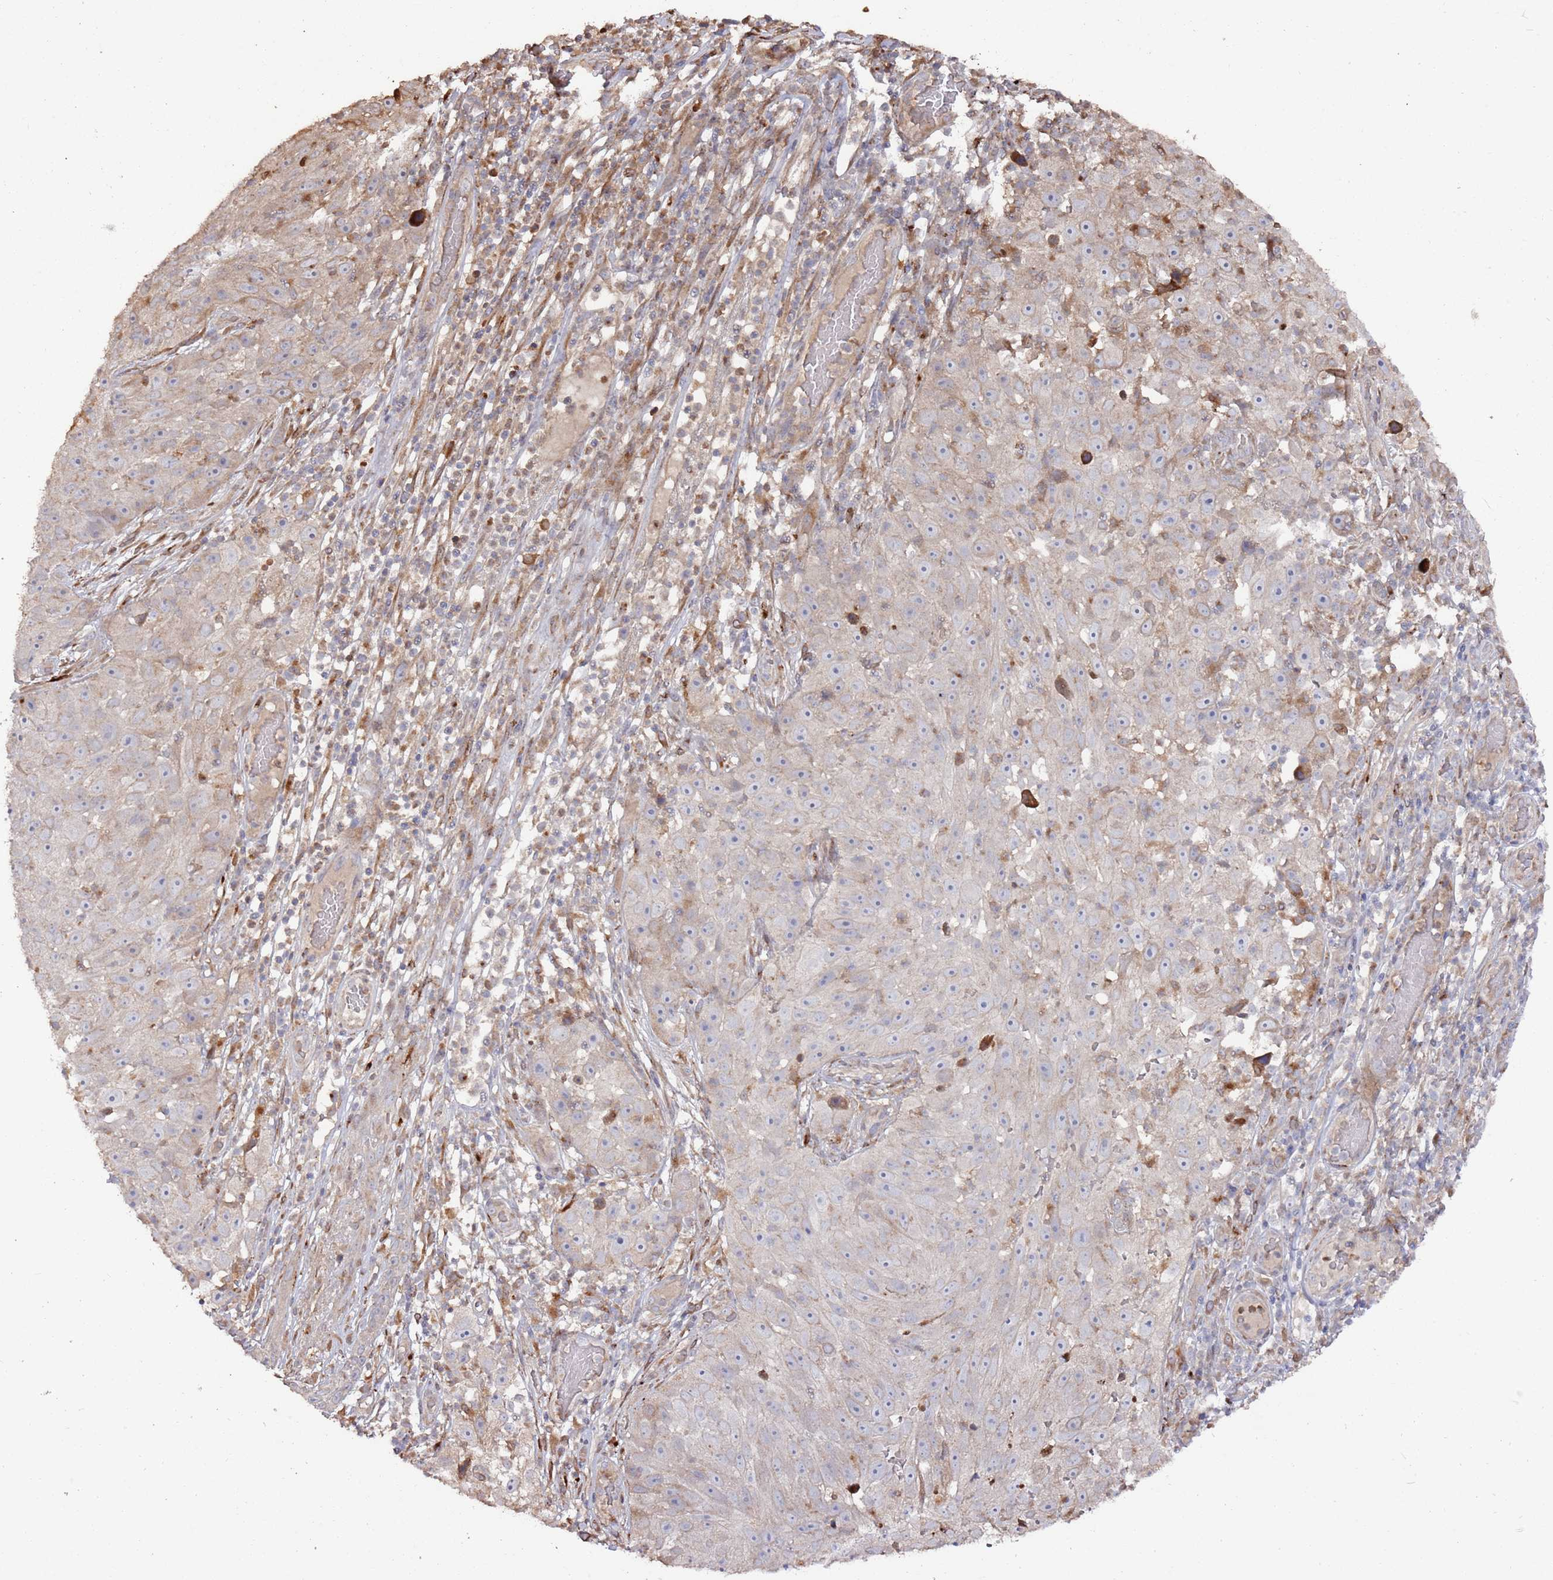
{"staining": {"intensity": "weak", "quantity": "<25%", "location": "cytoplasmic/membranous"}, "tissue": "skin cancer", "cell_type": "Tumor cells", "image_type": "cancer", "snomed": [{"axis": "morphology", "description": "Squamous cell carcinoma, NOS"}, {"axis": "topography", "description": "Skin"}], "caption": "Micrograph shows no protein expression in tumor cells of skin cancer (squamous cell carcinoma) tissue.", "gene": "LACC1", "patient": {"sex": "female", "age": 87}}